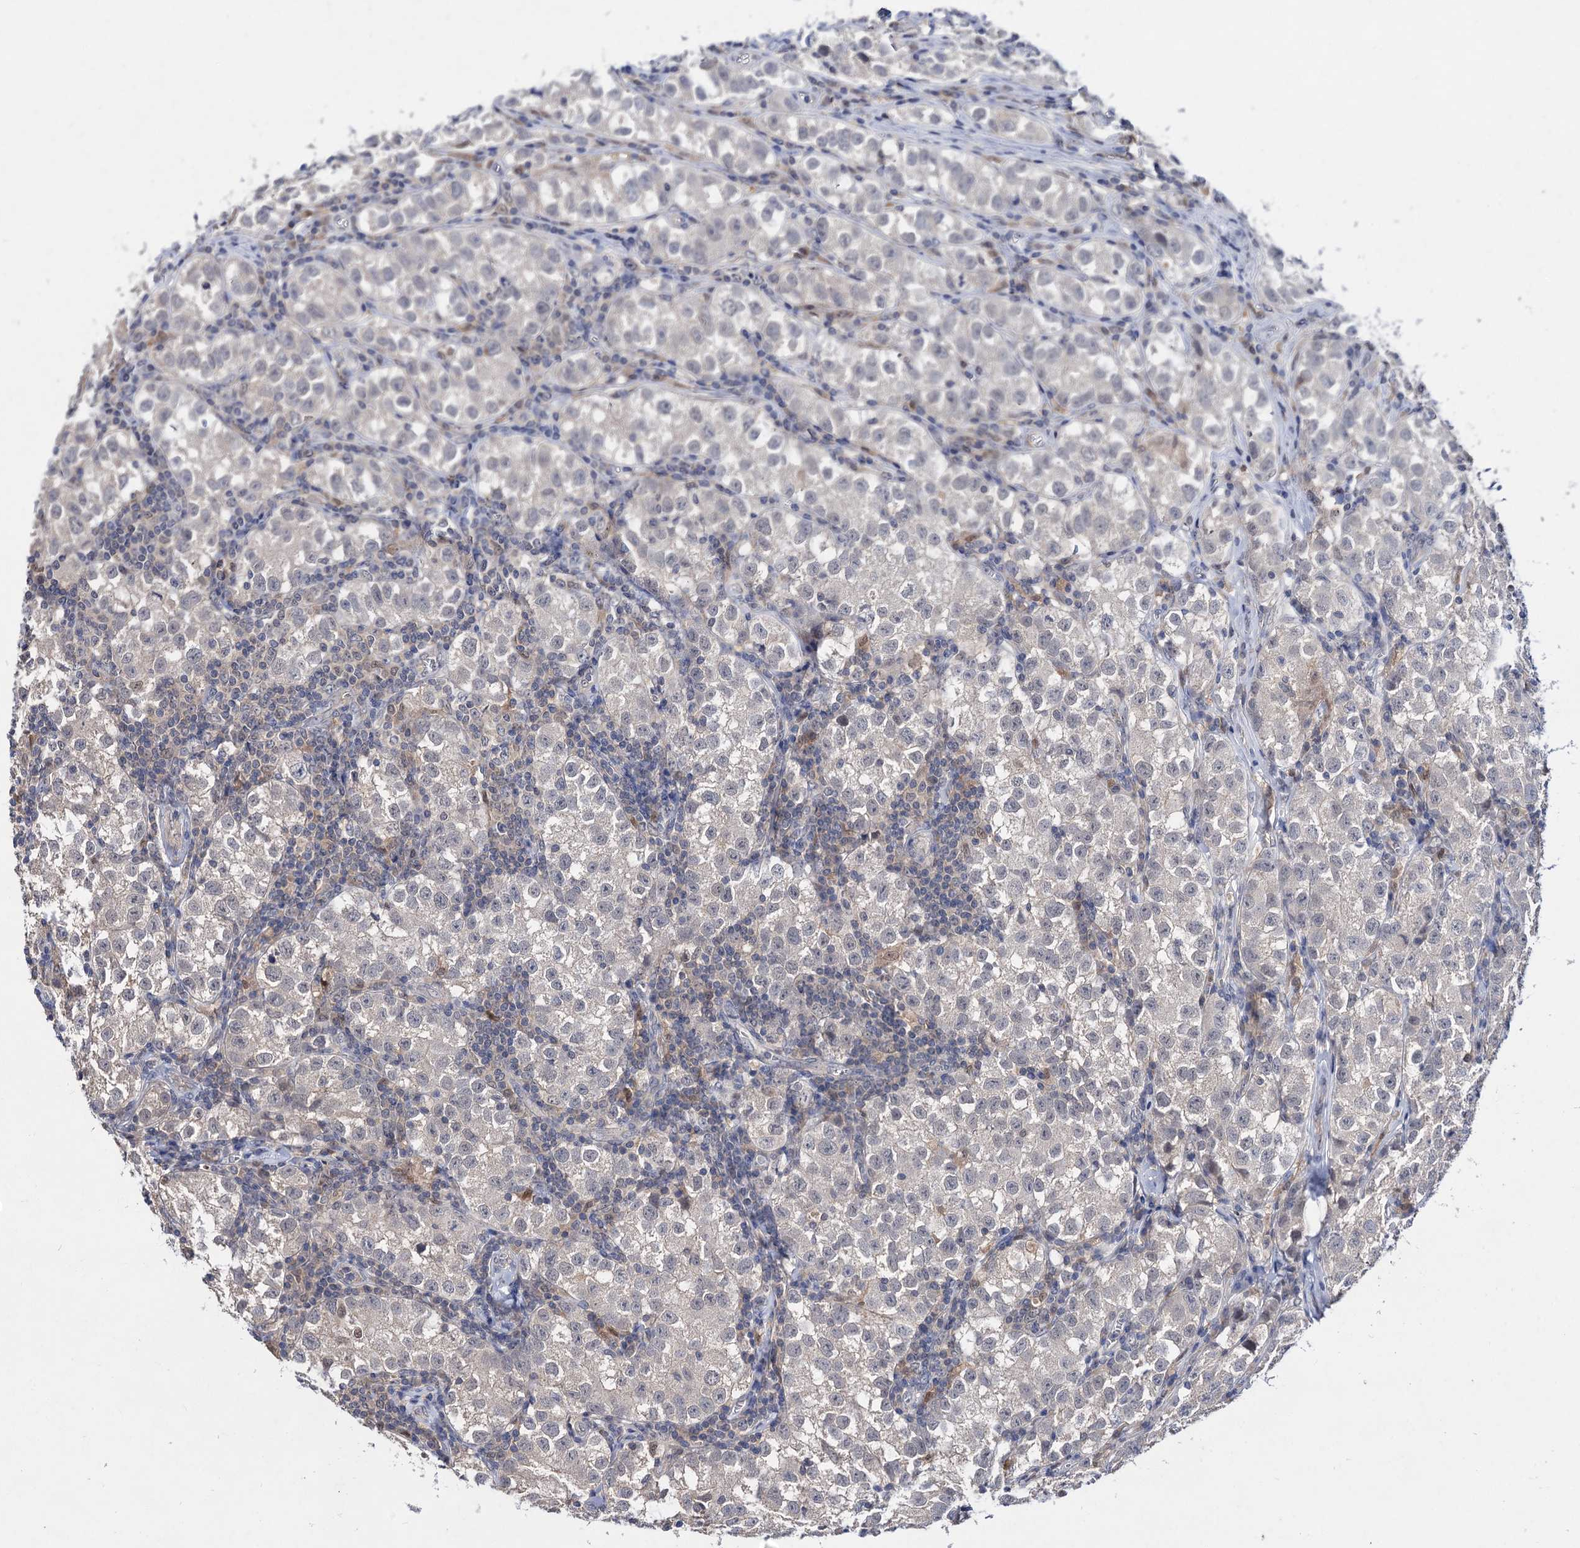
{"staining": {"intensity": "negative", "quantity": "none", "location": "none"}, "tissue": "testis cancer", "cell_type": "Tumor cells", "image_type": "cancer", "snomed": [{"axis": "morphology", "description": "Seminoma, NOS"}, {"axis": "morphology", "description": "Carcinoma, Embryonal, NOS"}, {"axis": "topography", "description": "Testis"}], "caption": "Tumor cells are negative for protein expression in human testis cancer (embryonal carcinoma).", "gene": "ACTR6", "patient": {"sex": "male", "age": 43}}